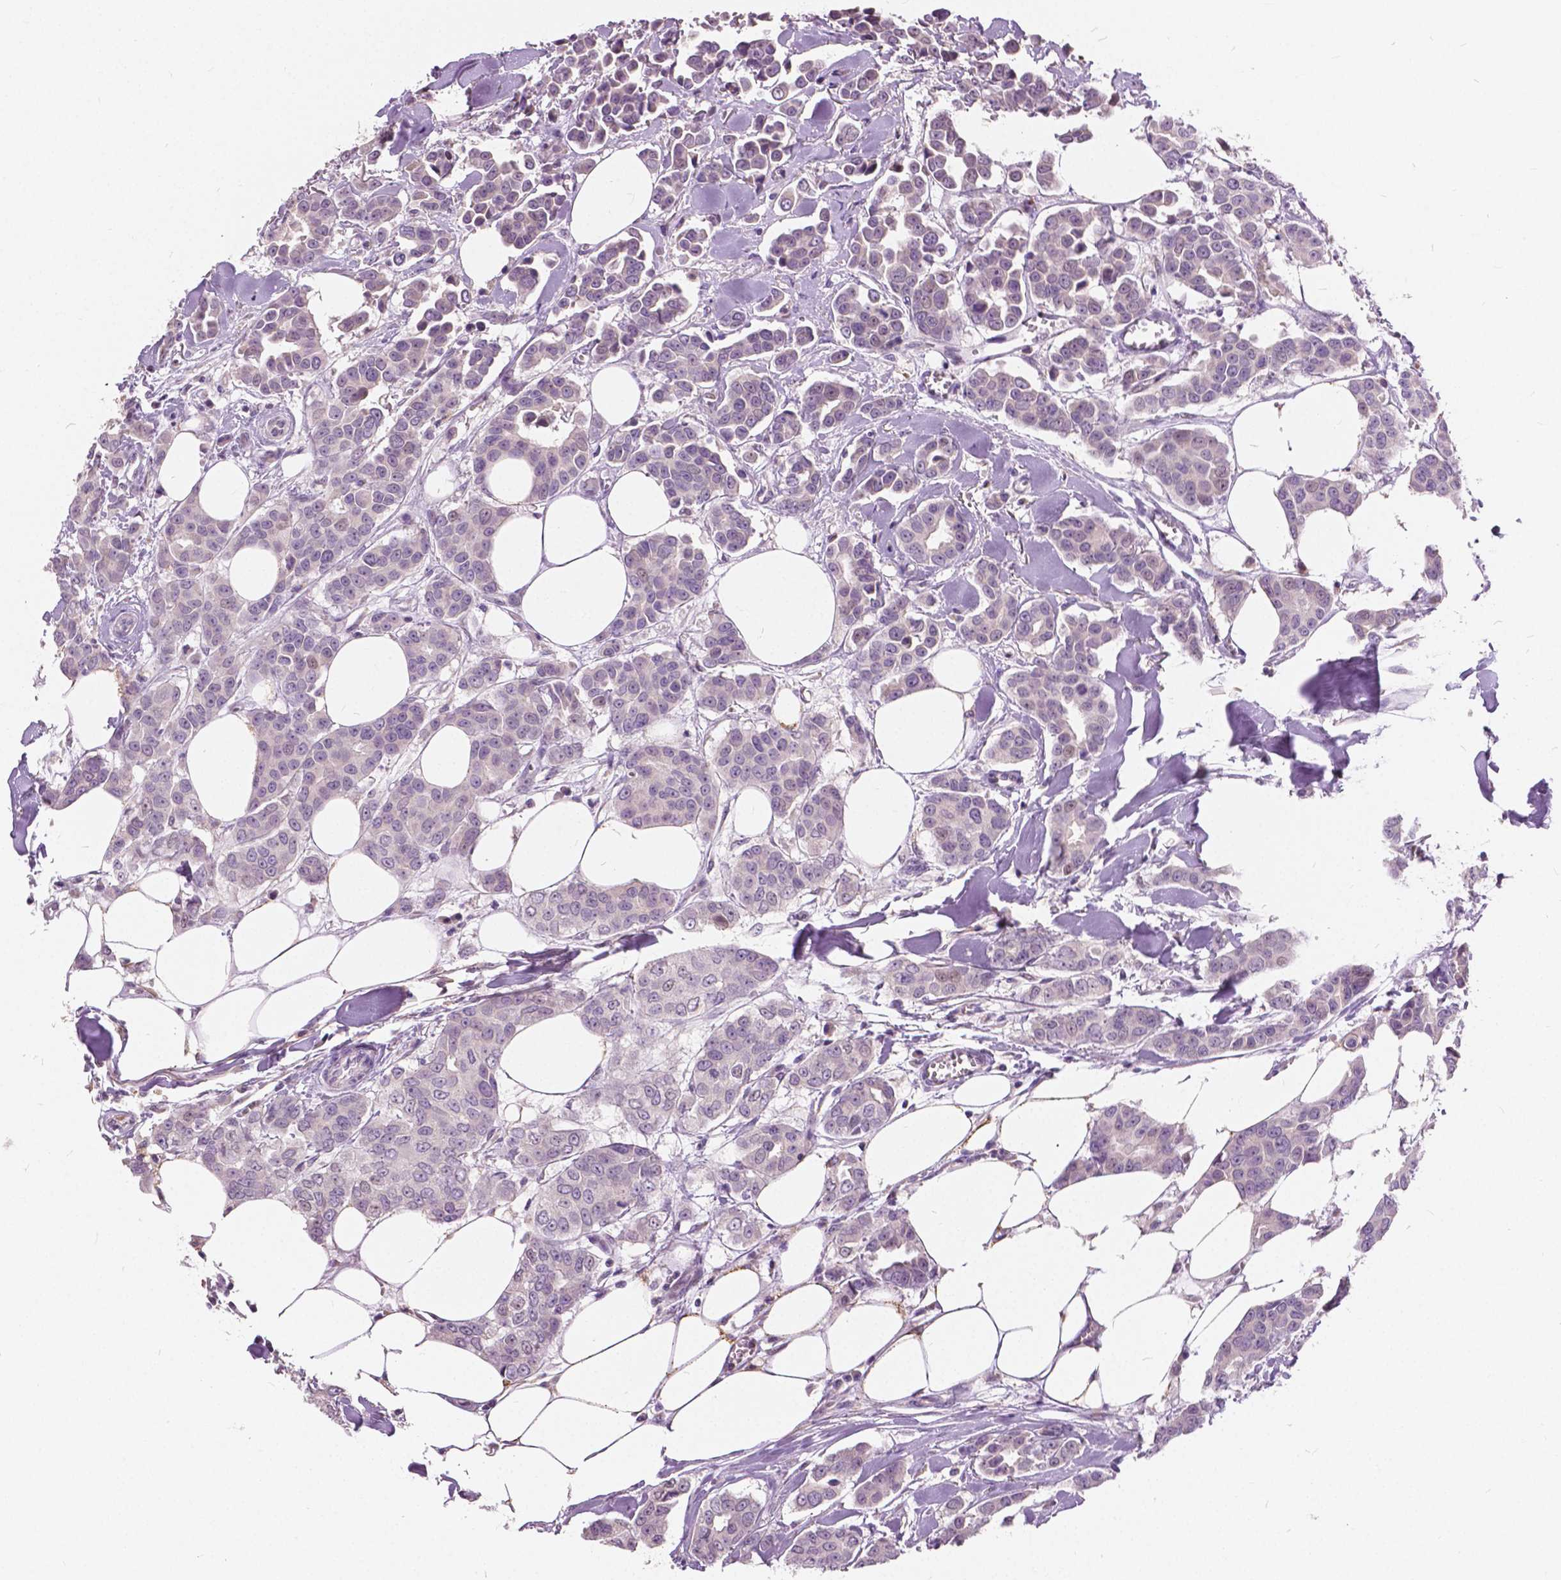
{"staining": {"intensity": "negative", "quantity": "none", "location": "none"}, "tissue": "breast cancer", "cell_type": "Tumor cells", "image_type": "cancer", "snomed": [{"axis": "morphology", "description": "Duct carcinoma"}, {"axis": "topography", "description": "Breast"}], "caption": "Histopathology image shows no protein staining in tumor cells of breast cancer (invasive ductal carcinoma) tissue.", "gene": "DLX6", "patient": {"sex": "female", "age": 94}}